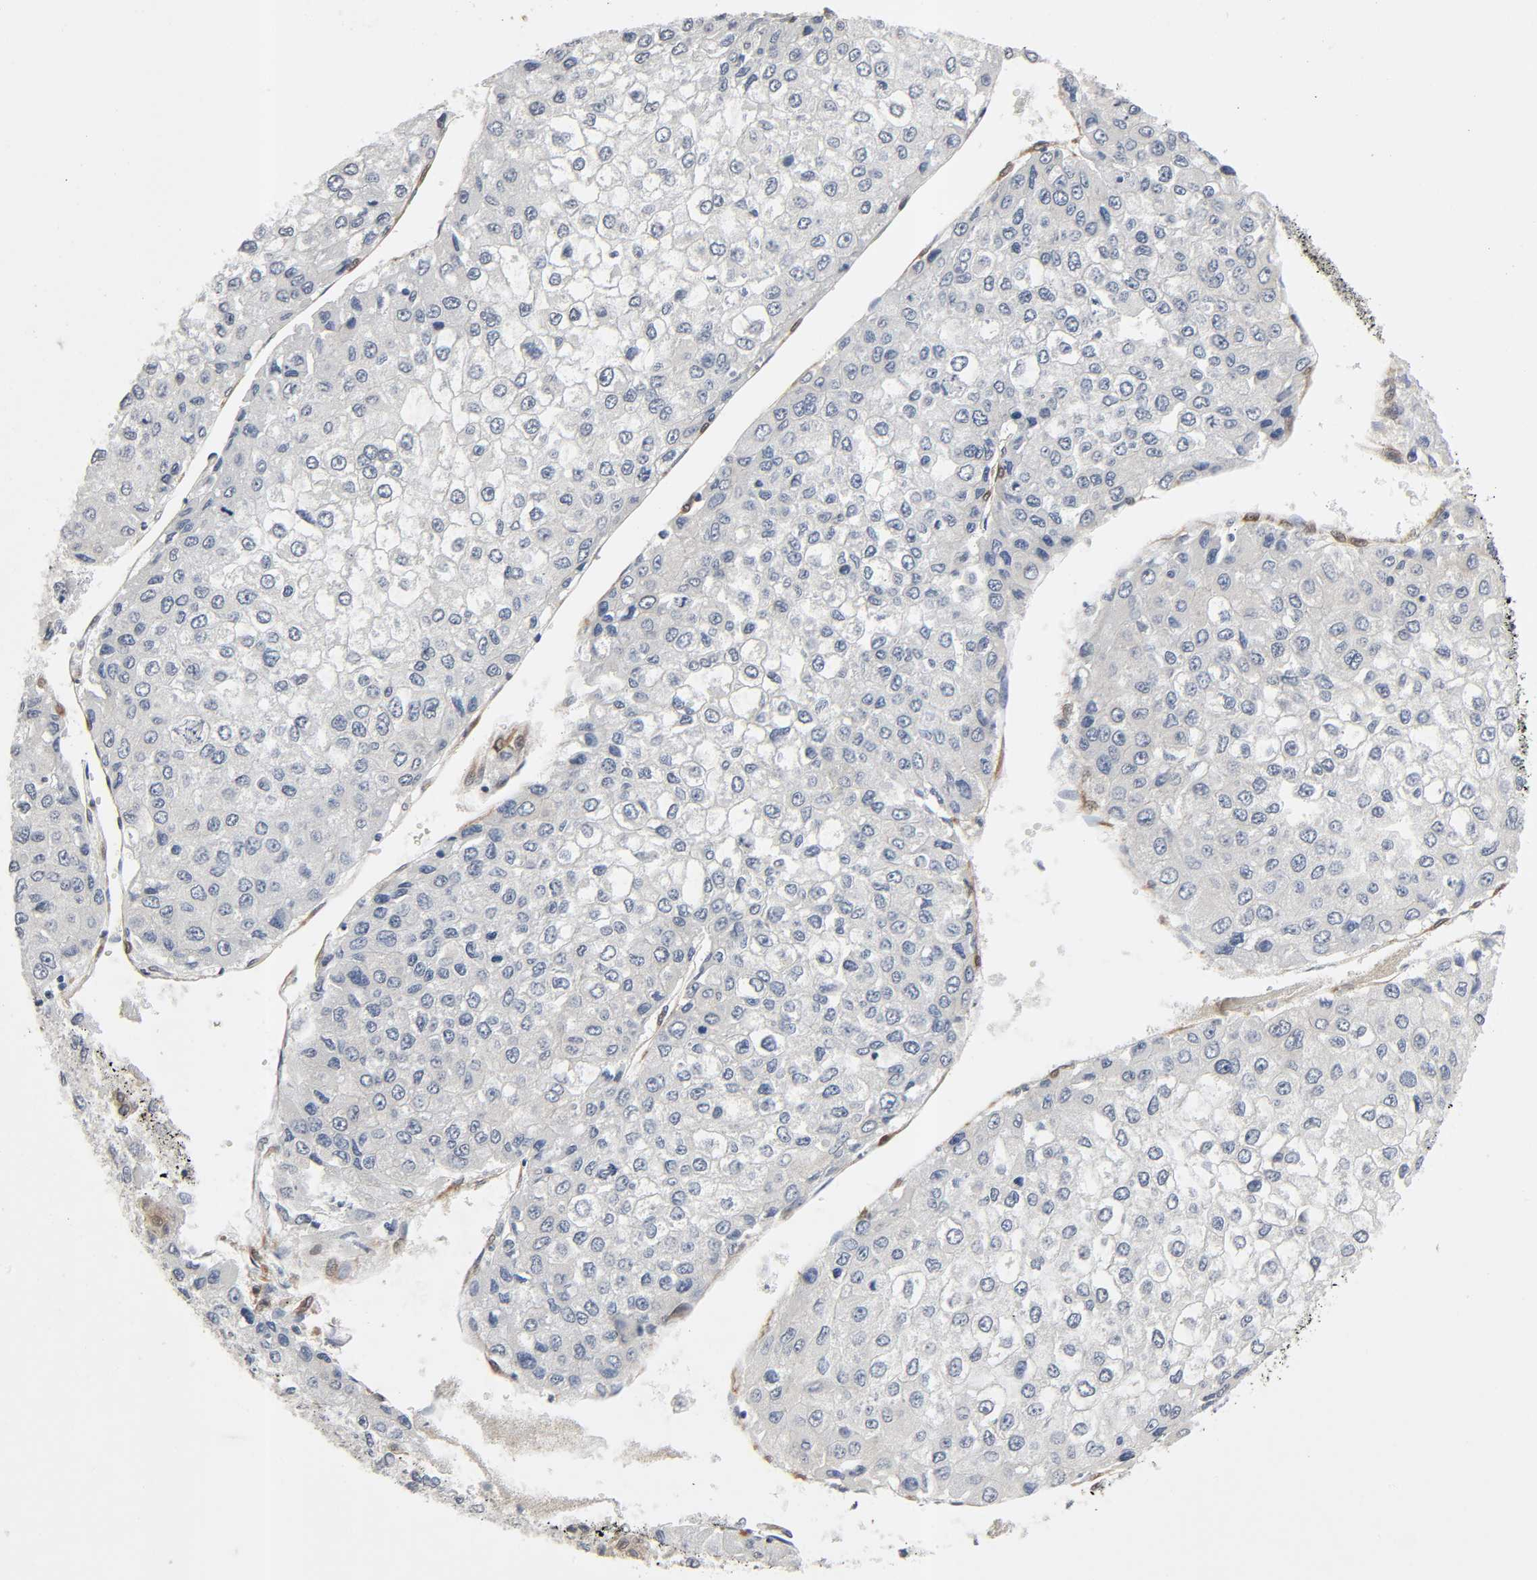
{"staining": {"intensity": "negative", "quantity": "none", "location": "none"}, "tissue": "liver cancer", "cell_type": "Tumor cells", "image_type": "cancer", "snomed": [{"axis": "morphology", "description": "Carcinoma, Hepatocellular, NOS"}, {"axis": "topography", "description": "Liver"}], "caption": "Immunohistochemistry micrograph of human liver cancer (hepatocellular carcinoma) stained for a protein (brown), which displays no positivity in tumor cells.", "gene": "PTK2", "patient": {"sex": "female", "age": 66}}